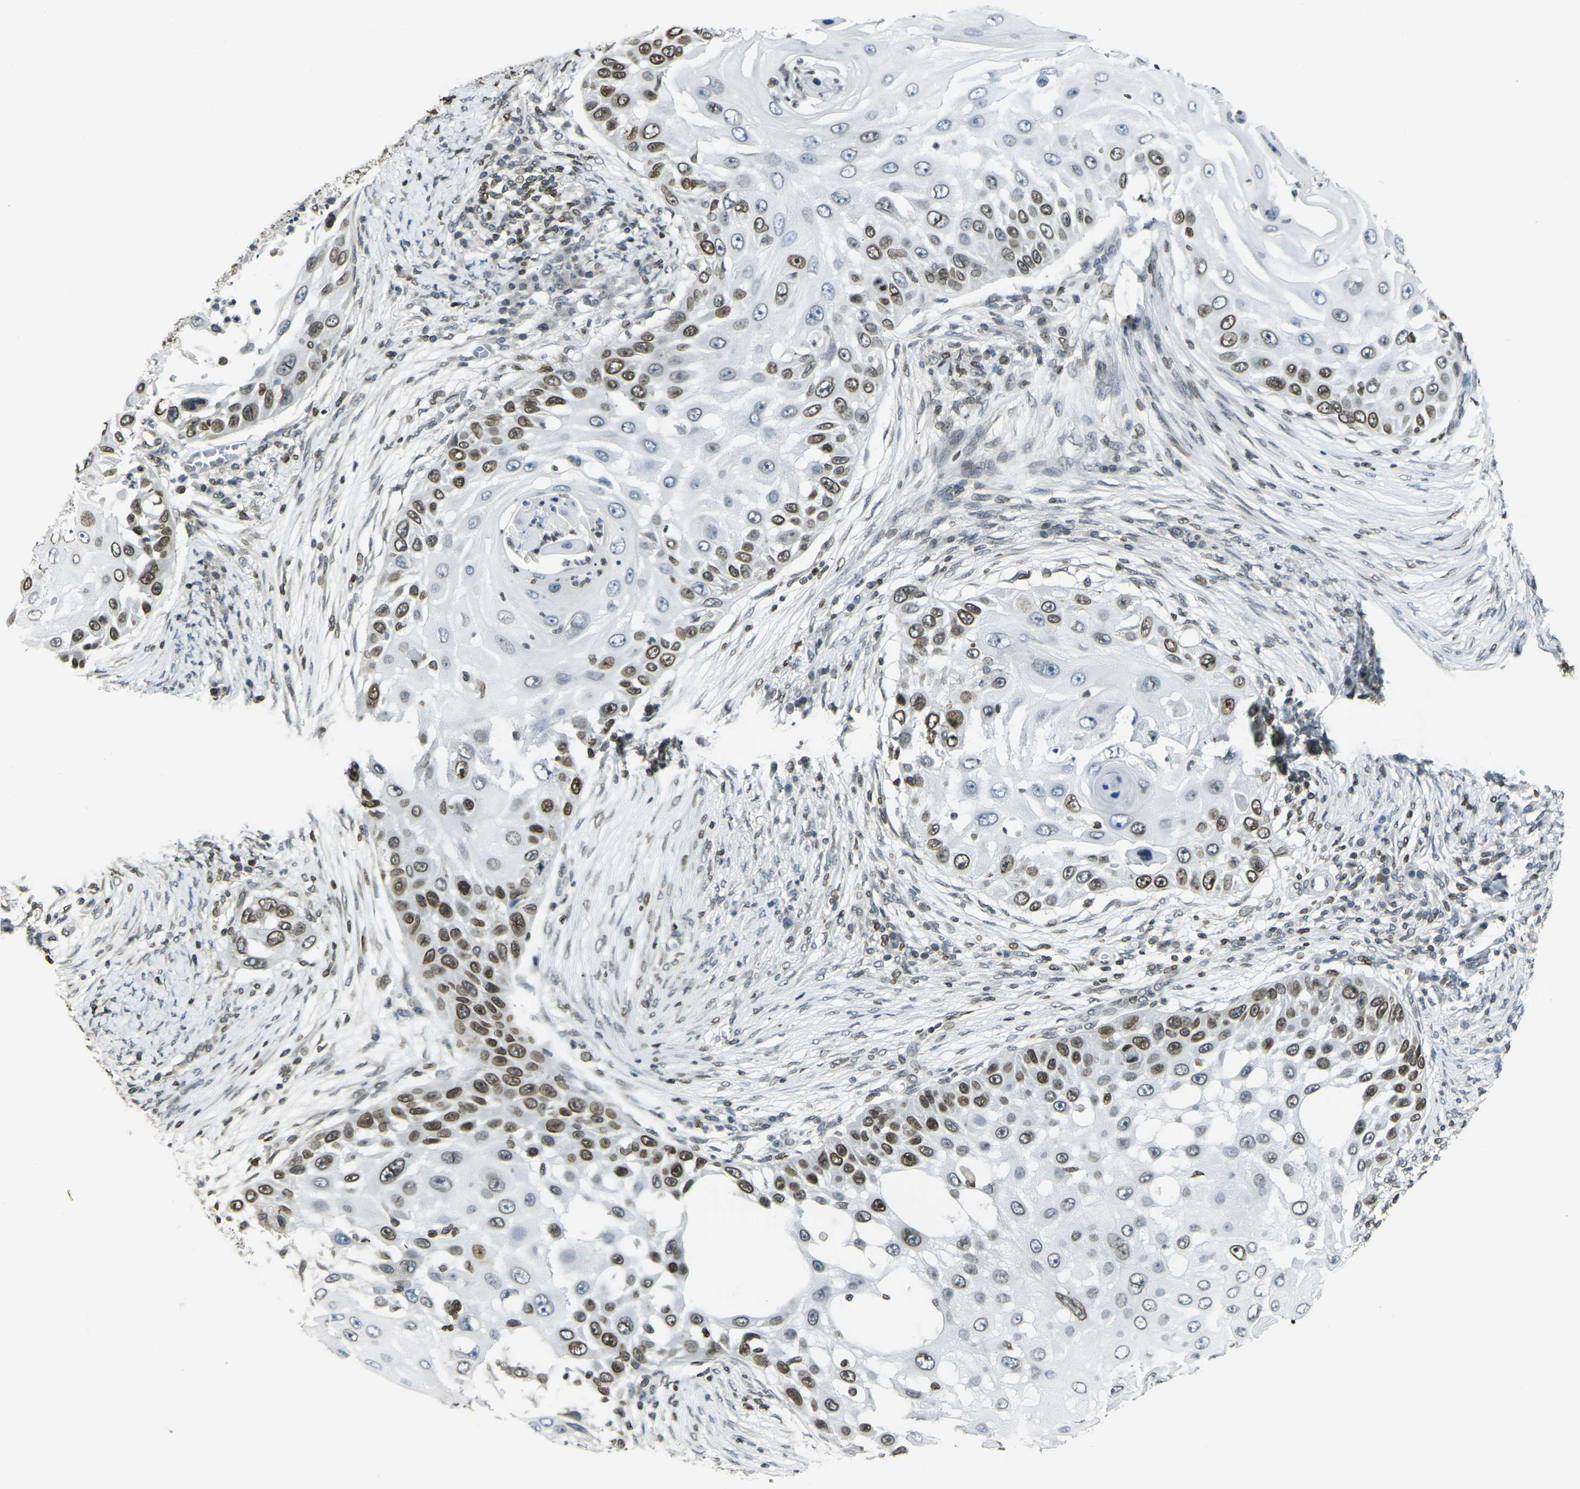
{"staining": {"intensity": "strong", "quantity": "25%-75%", "location": "cytoplasmic/membranous,nuclear"}, "tissue": "skin cancer", "cell_type": "Tumor cells", "image_type": "cancer", "snomed": [{"axis": "morphology", "description": "Squamous cell carcinoma, NOS"}, {"axis": "topography", "description": "Skin"}], "caption": "The immunohistochemical stain shows strong cytoplasmic/membranous and nuclear staining in tumor cells of skin squamous cell carcinoma tissue.", "gene": "BRDT", "patient": {"sex": "female", "age": 44}}